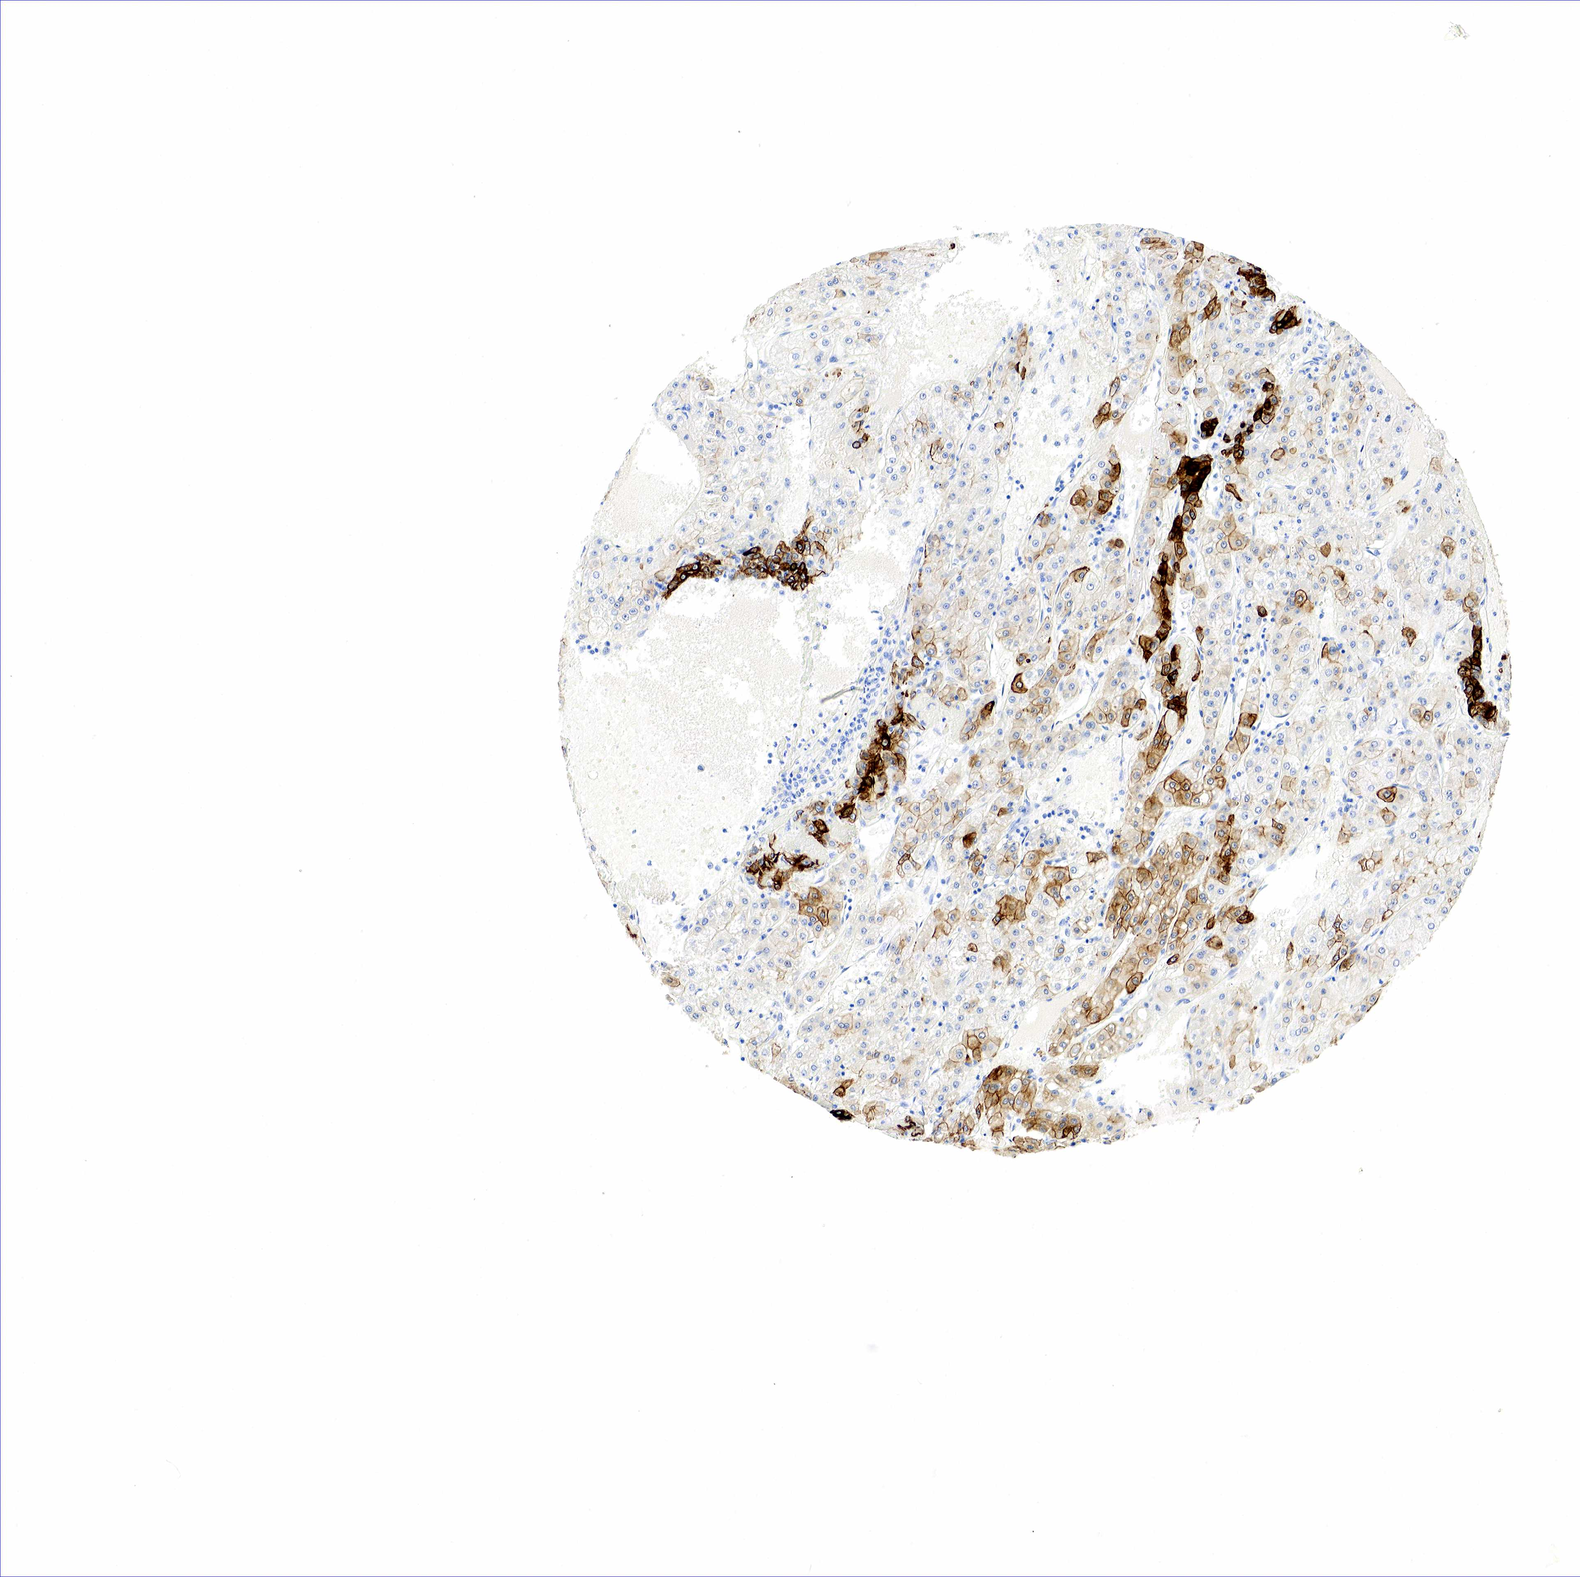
{"staining": {"intensity": "moderate", "quantity": "25%-75%", "location": "cytoplasmic/membranous"}, "tissue": "liver cancer", "cell_type": "Tumor cells", "image_type": "cancer", "snomed": [{"axis": "morphology", "description": "Carcinoma, Hepatocellular, NOS"}, {"axis": "topography", "description": "Liver"}], "caption": "Liver cancer (hepatocellular carcinoma) tissue shows moderate cytoplasmic/membranous expression in about 25%-75% of tumor cells", "gene": "KRT18", "patient": {"sex": "female", "age": 52}}